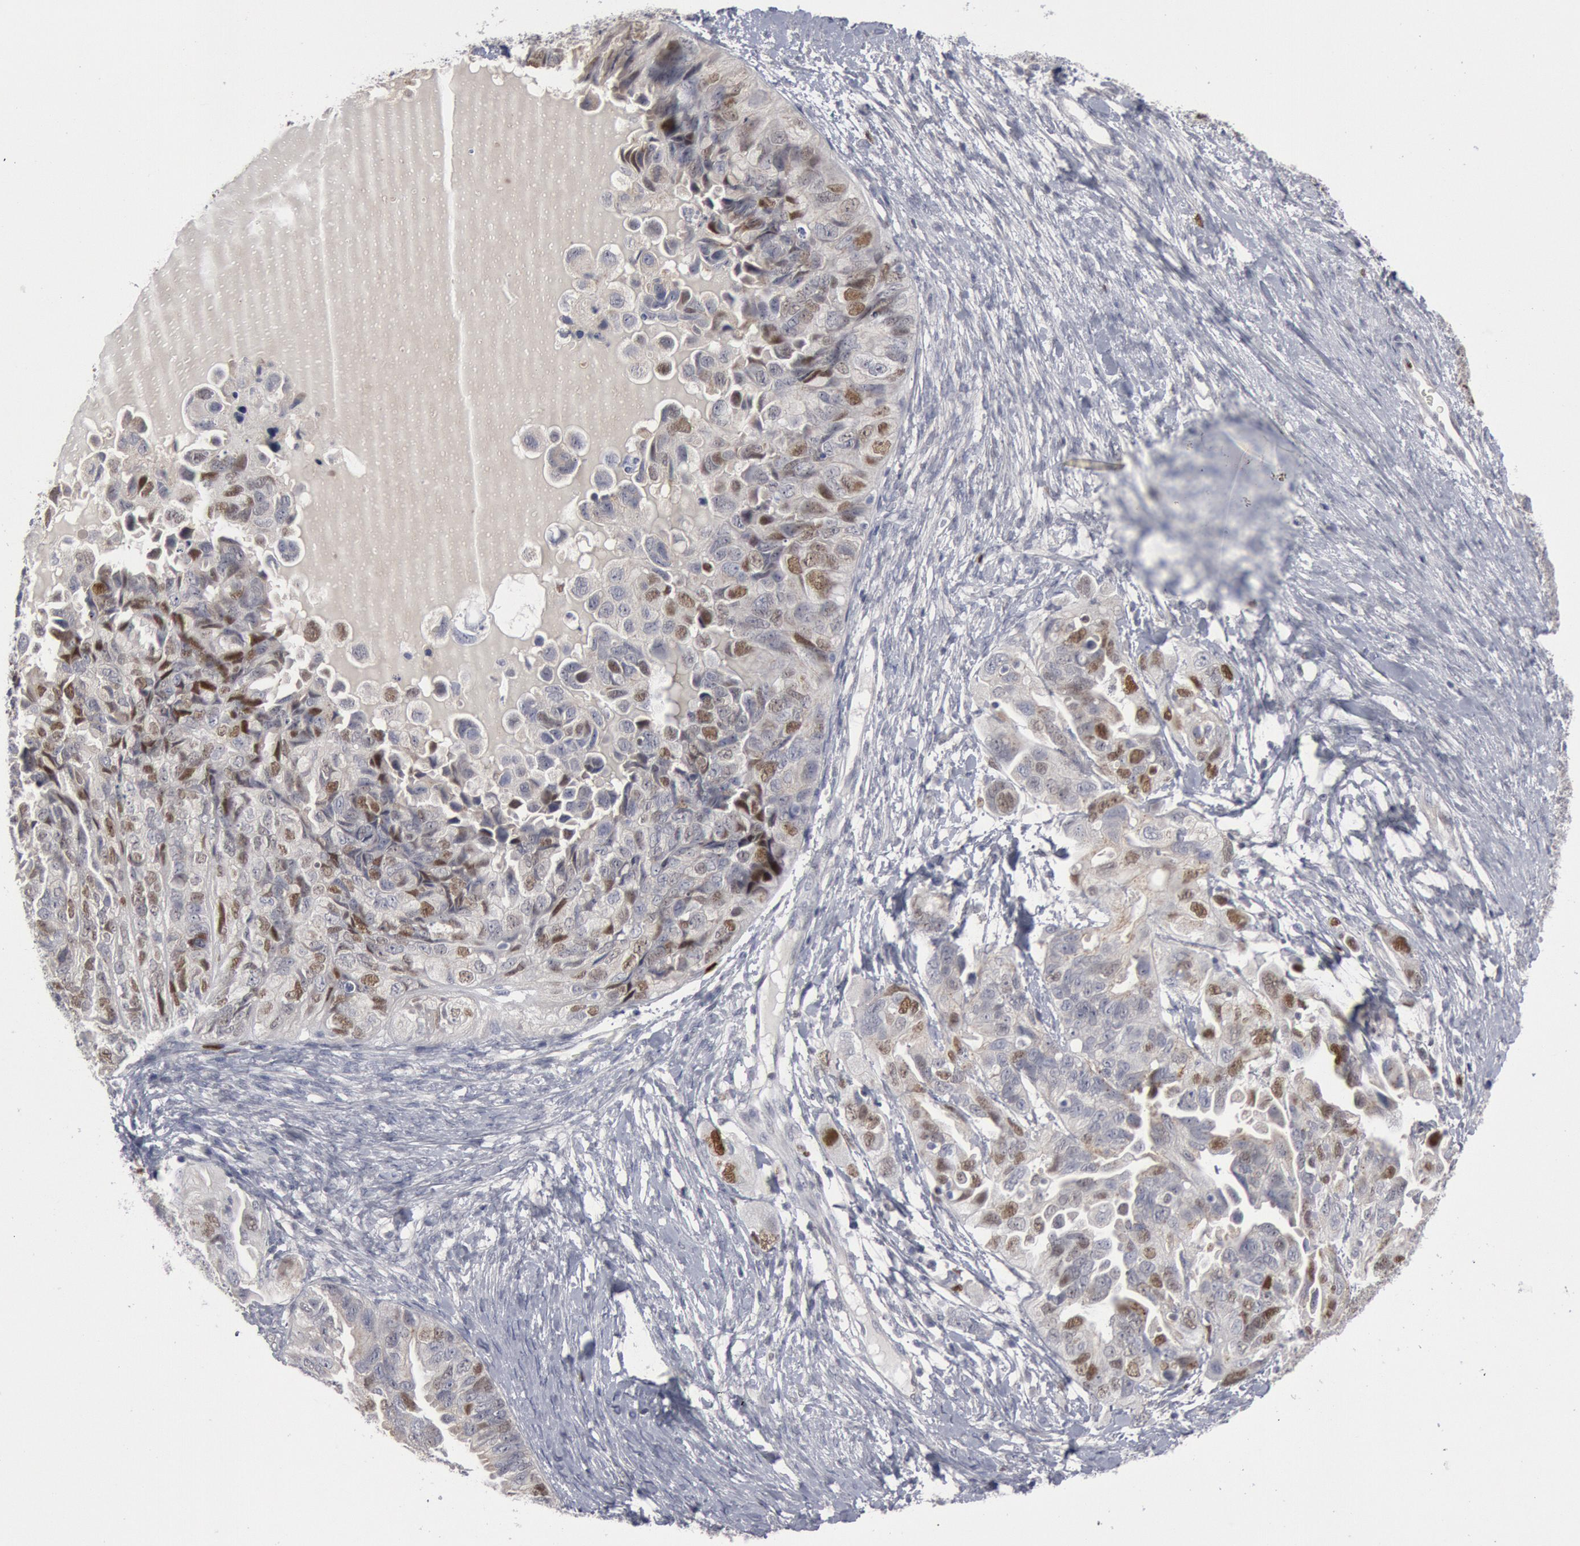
{"staining": {"intensity": "weak", "quantity": "25%-75%", "location": "nuclear"}, "tissue": "ovarian cancer", "cell_type": "Tumor cells", "image_type": "cancer", "snomed": [{"axis": "morphology", "description": "Cystadenocarcinoma, serous, NOS"}, {"axis": "topography", "description": "Ovary"}], "caption": "Tumor cells show low levels of weak nuclear expression in approximately 25%-75% of cells in human serous cystadenocarcinoma (ovarian).", "gene": "WDHD1", "patient": {"sex": "female", "age": 82}}